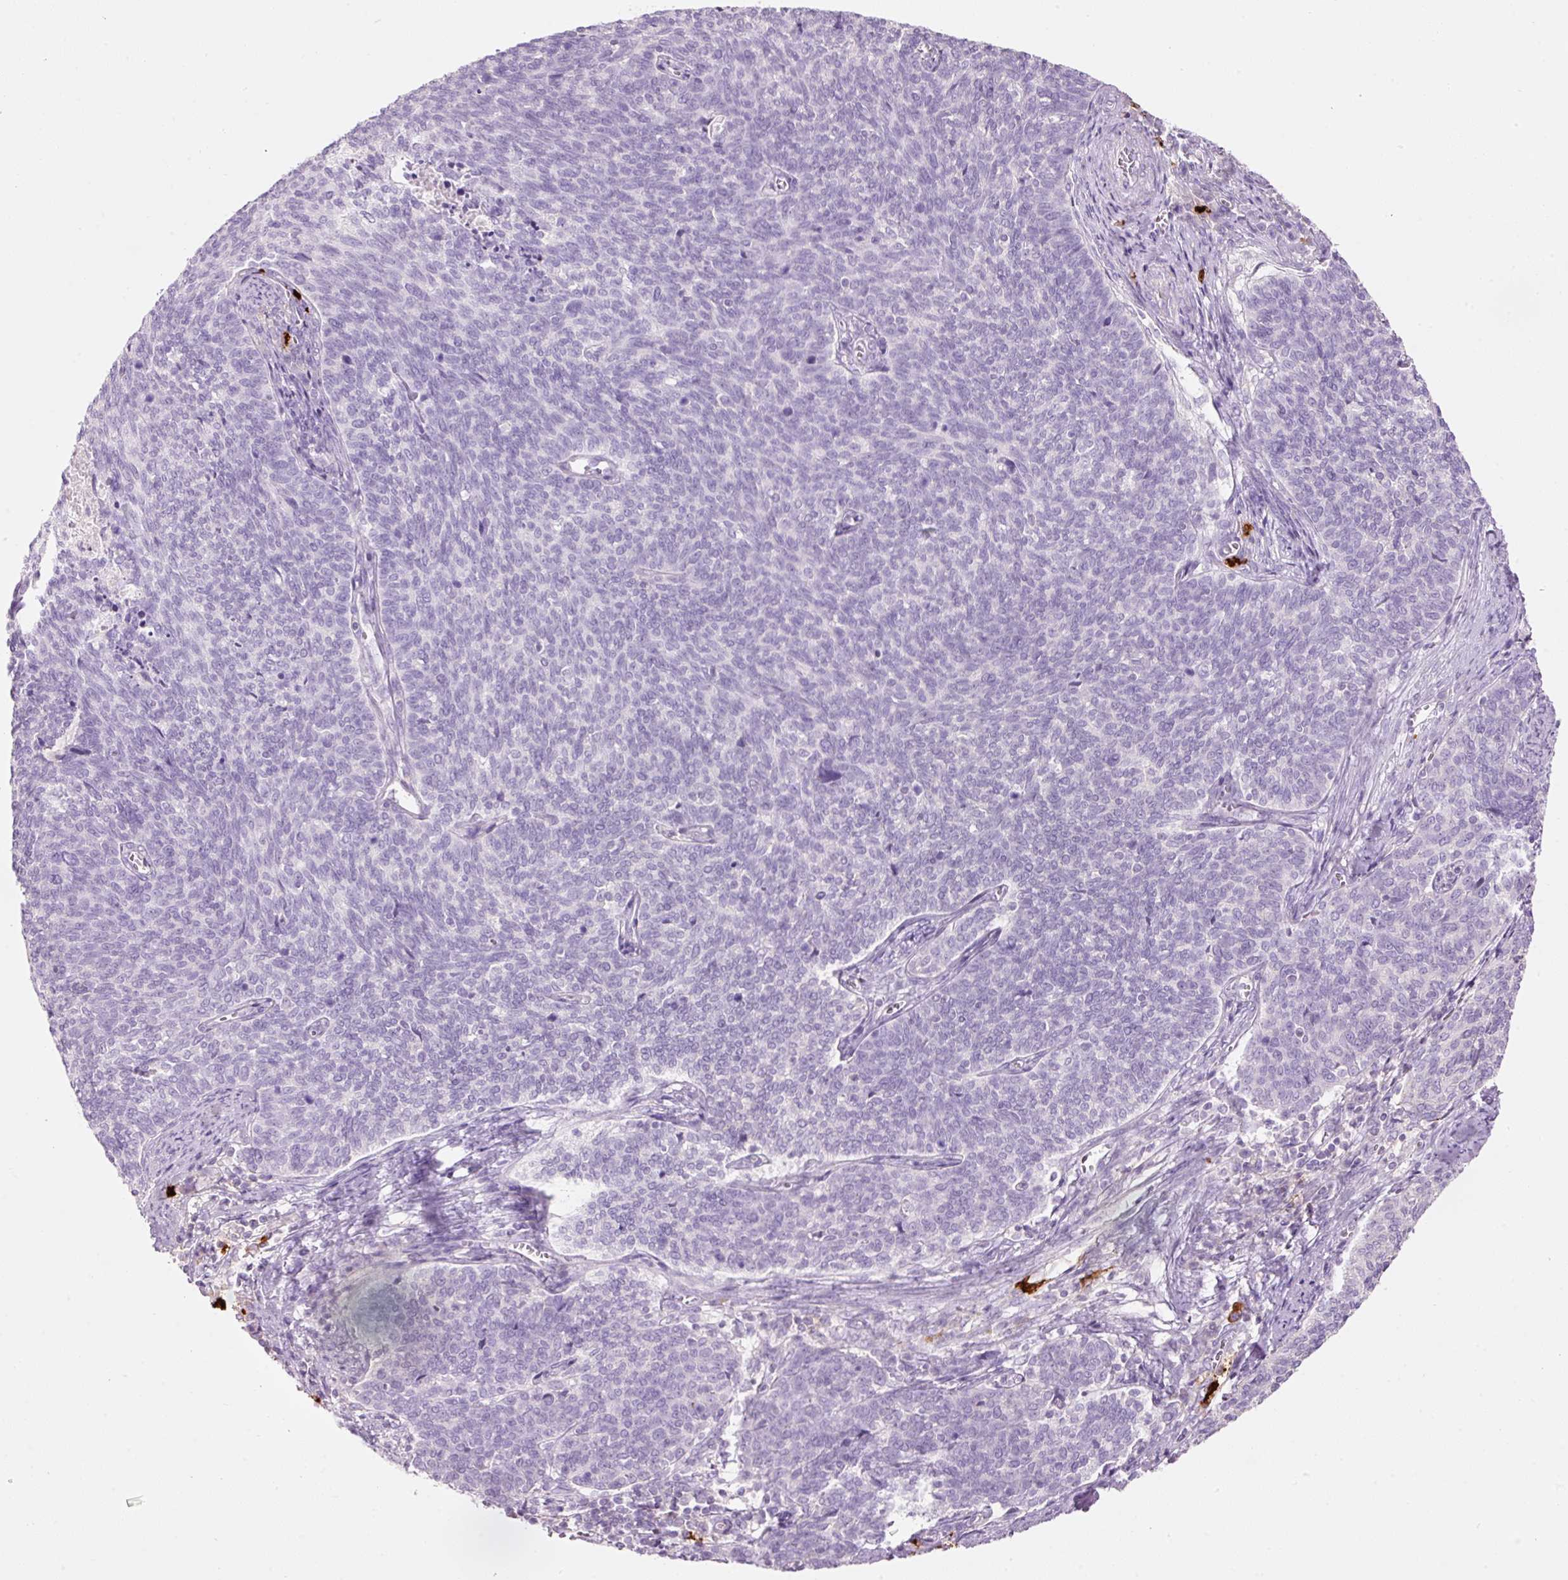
{"staining": {"intensity": "negative", "quantity": "none", "location": "none"}, "tissue": "cervical cancer", "cell_type": "Tumor cells", "image_type": "cancer", "snomed": [{"axis": "morphology", "description": "Squamous cell carcinoma, NOS"}, {"axis": "topography", "description": "Cervix"}], "caption": "Immunohistochemistry (IHC) image of cervical cancer stained for a protein (brown), which exhibits no expression in tumor cells.", "gene": "CMA1", "patient": {"sex": "female", "age": 39}}